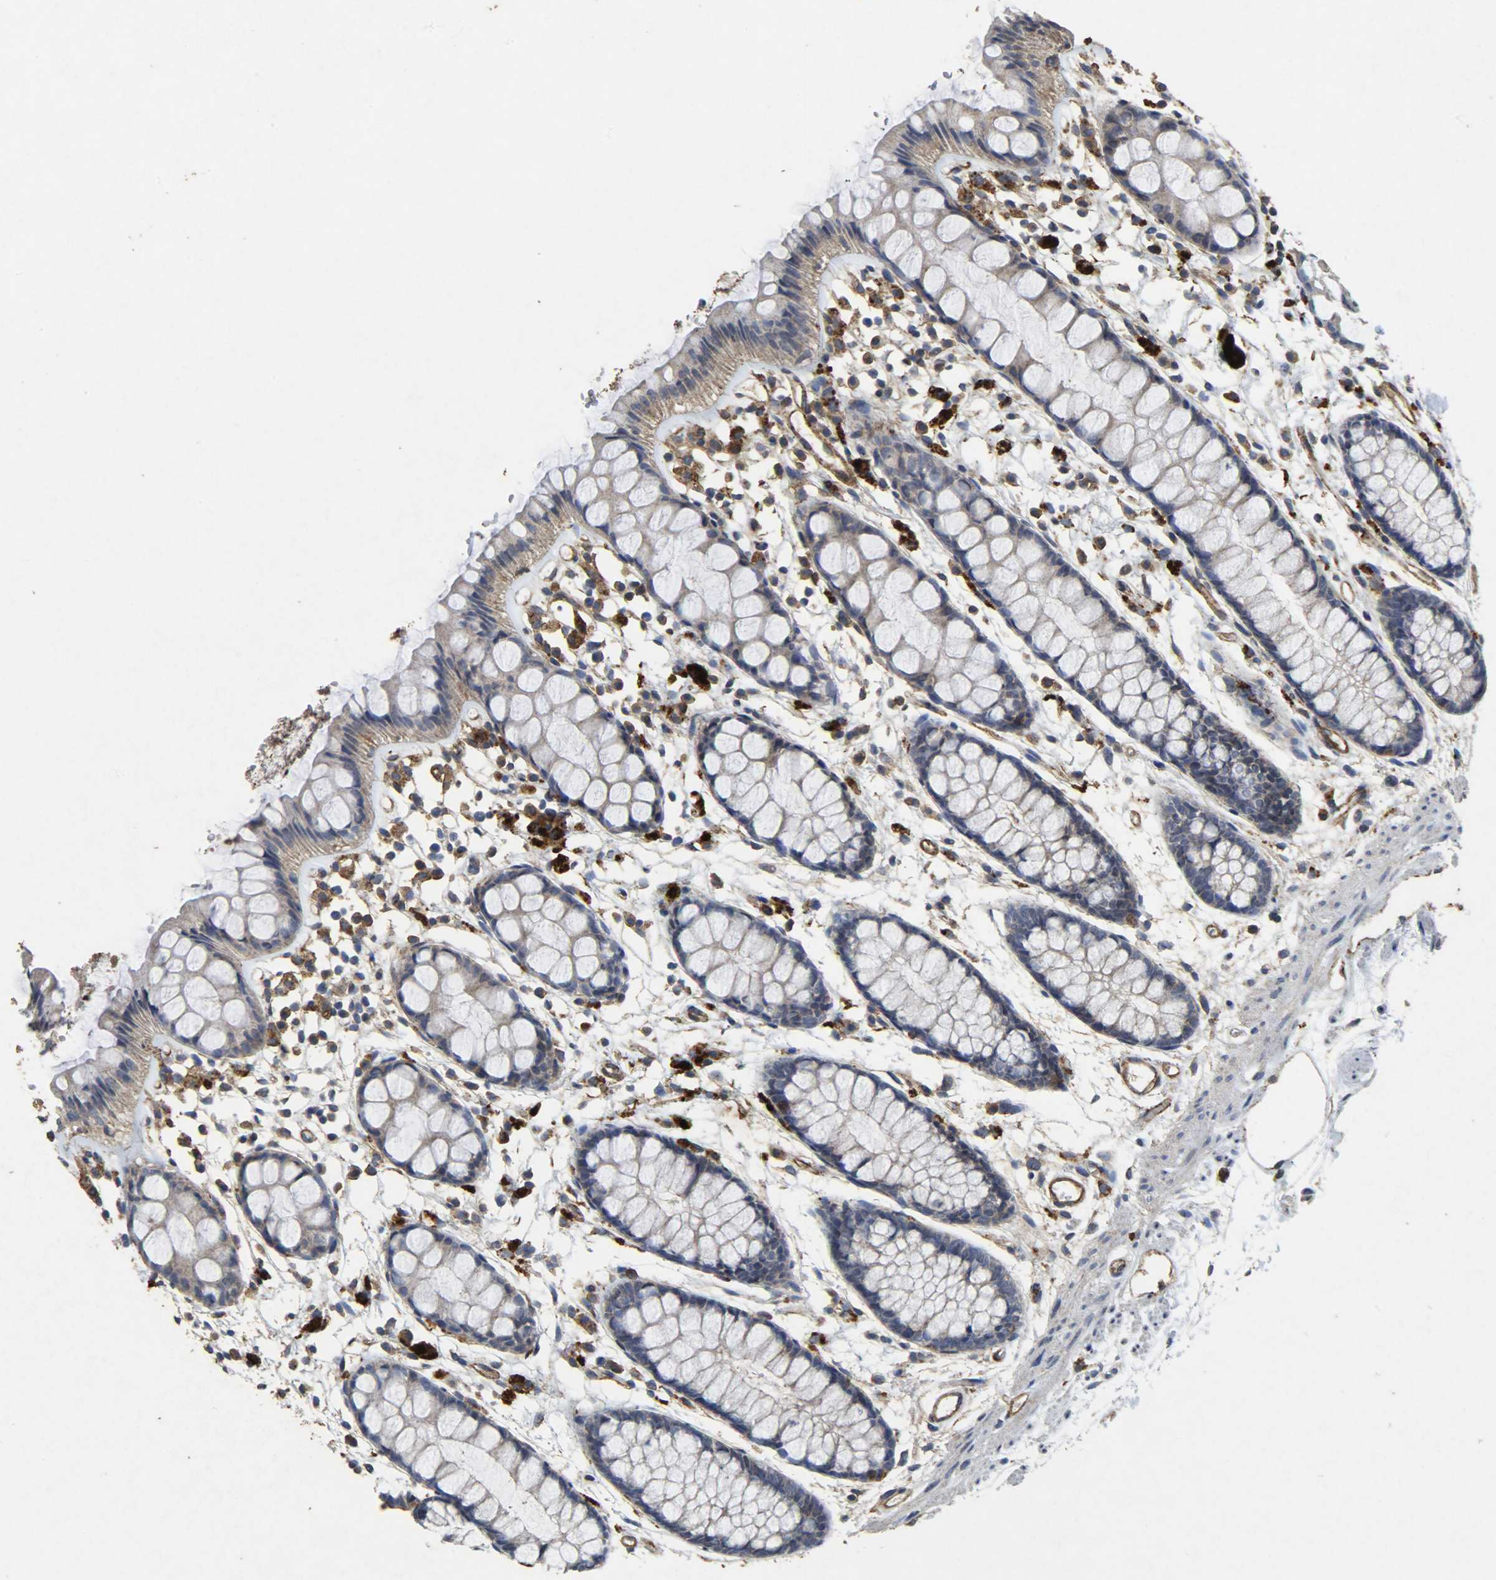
{"staining": {"intensity": "weak", "quantity": "25%-75%", "location": "cytoplasmic/membranous"}, "tissue": "rectum", "cell_type": "Glandular cells", "image_type": "normal", "snomed": [{"axis": "morphology", "description": "Normal tissue, NOS"}, {"axis": "topography", "description": "Rectum"}], "caption": "DAB (3,3'-diaminobenzidine) immunohistochemical staining of unremarkable rectum demonstrates weak cytoplasmic/membranous protein positivity in about 25%-75% of glandular cells.", "gene": "TPM4", "patient": {"sex": "female", "age": 66}}